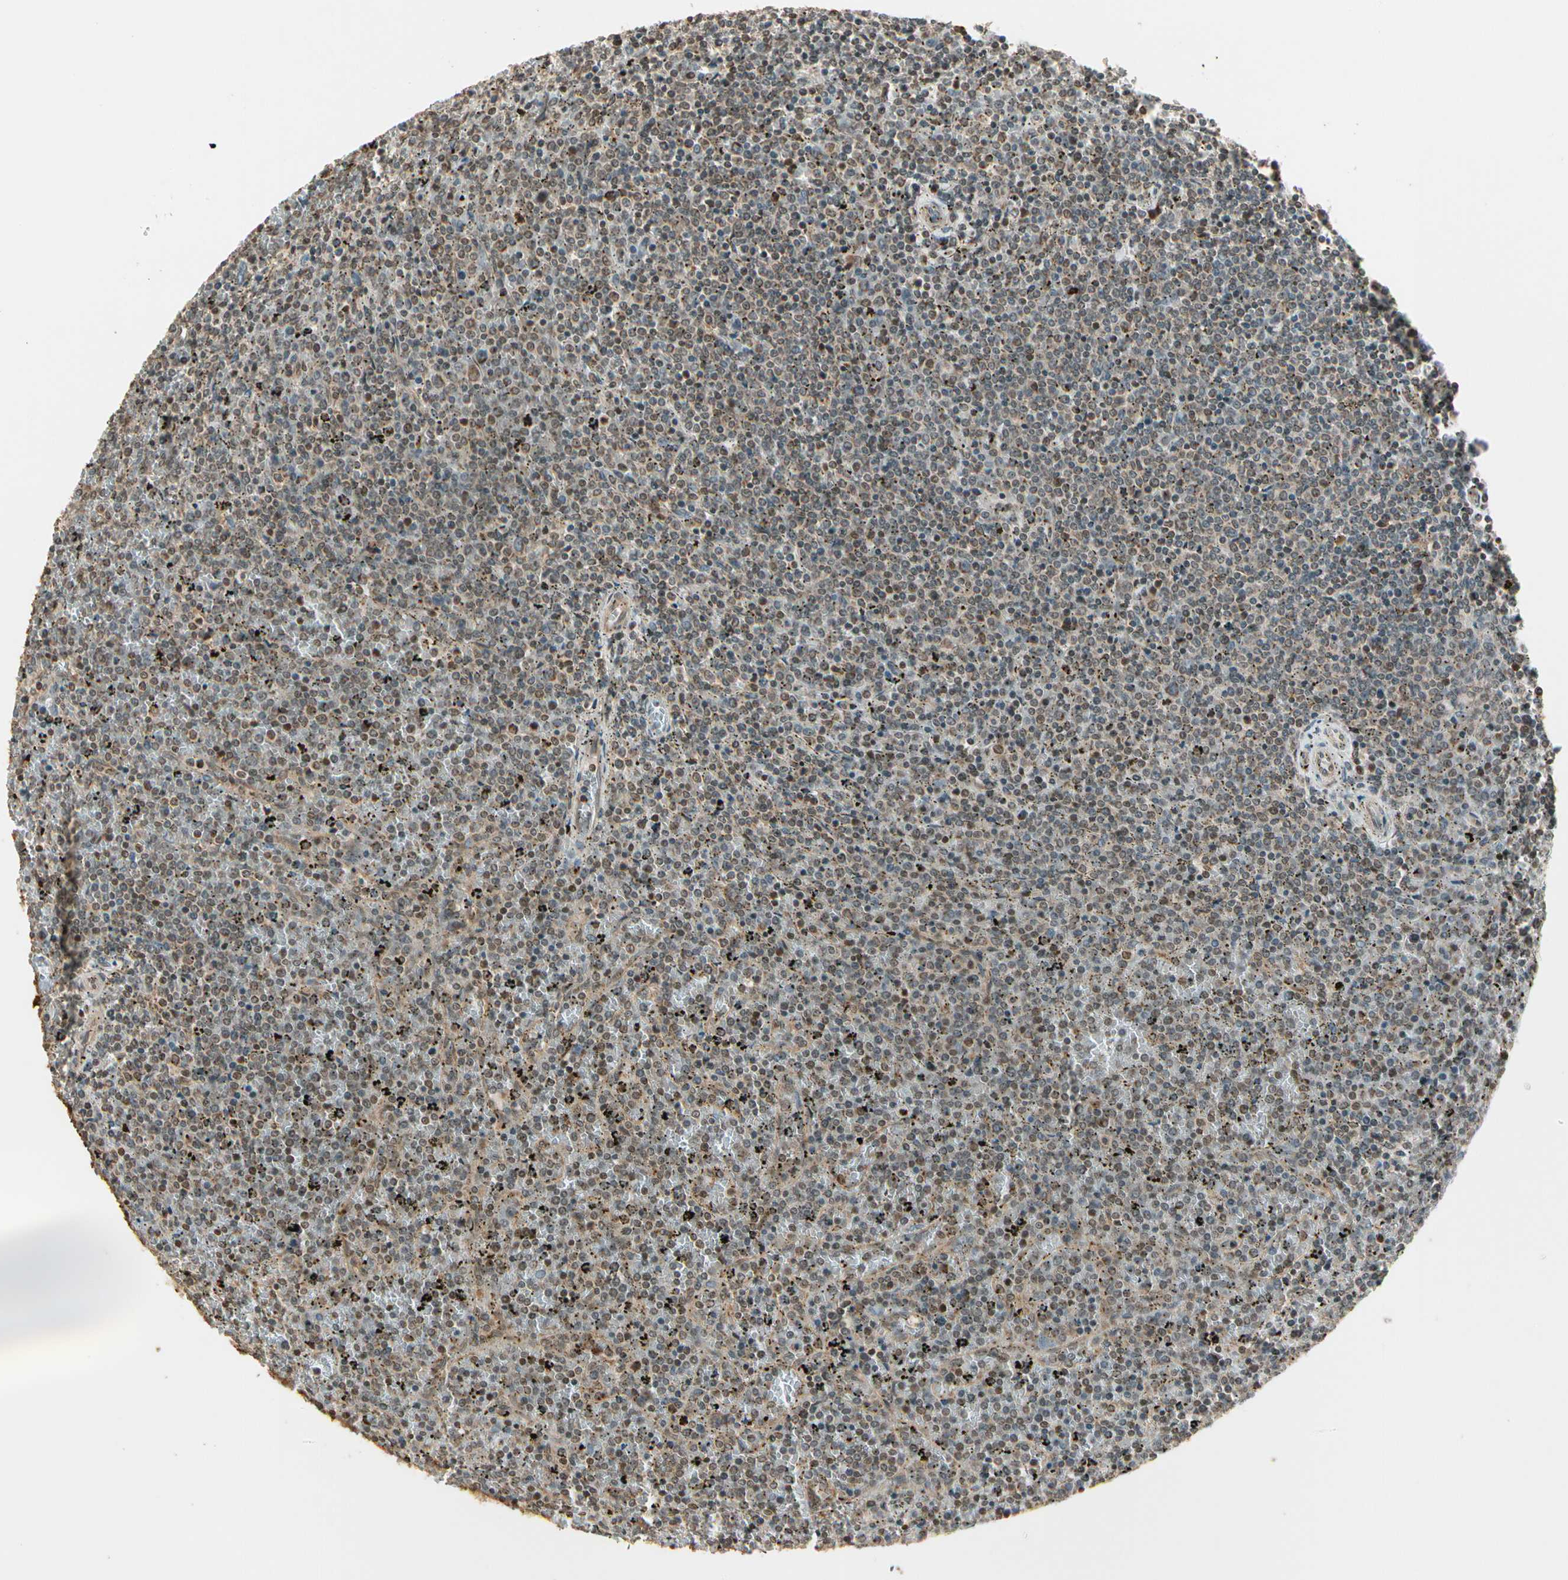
{"staining": {"intensity": "weak", "quantity": "25%-75%", "location": "cytoplasmic/membranous"}, "tissue": "lymphoma", "cell_type": "Tumor cells", "image_type": "cancer", "snomed": [{"axis": "morphology", "description": "Malignant lymphoma, non-Hodgkin's type, Low grade"}, {"axis": "topography", "description": "Spleen"}], "caption": "Human low-grade malignant lymphoma, non-Hodgkin's type stained with a protein marker reveals weak staining in tumor cells.", "gene": "GLUL", "patient": {"sex": "female", "age": 77}}